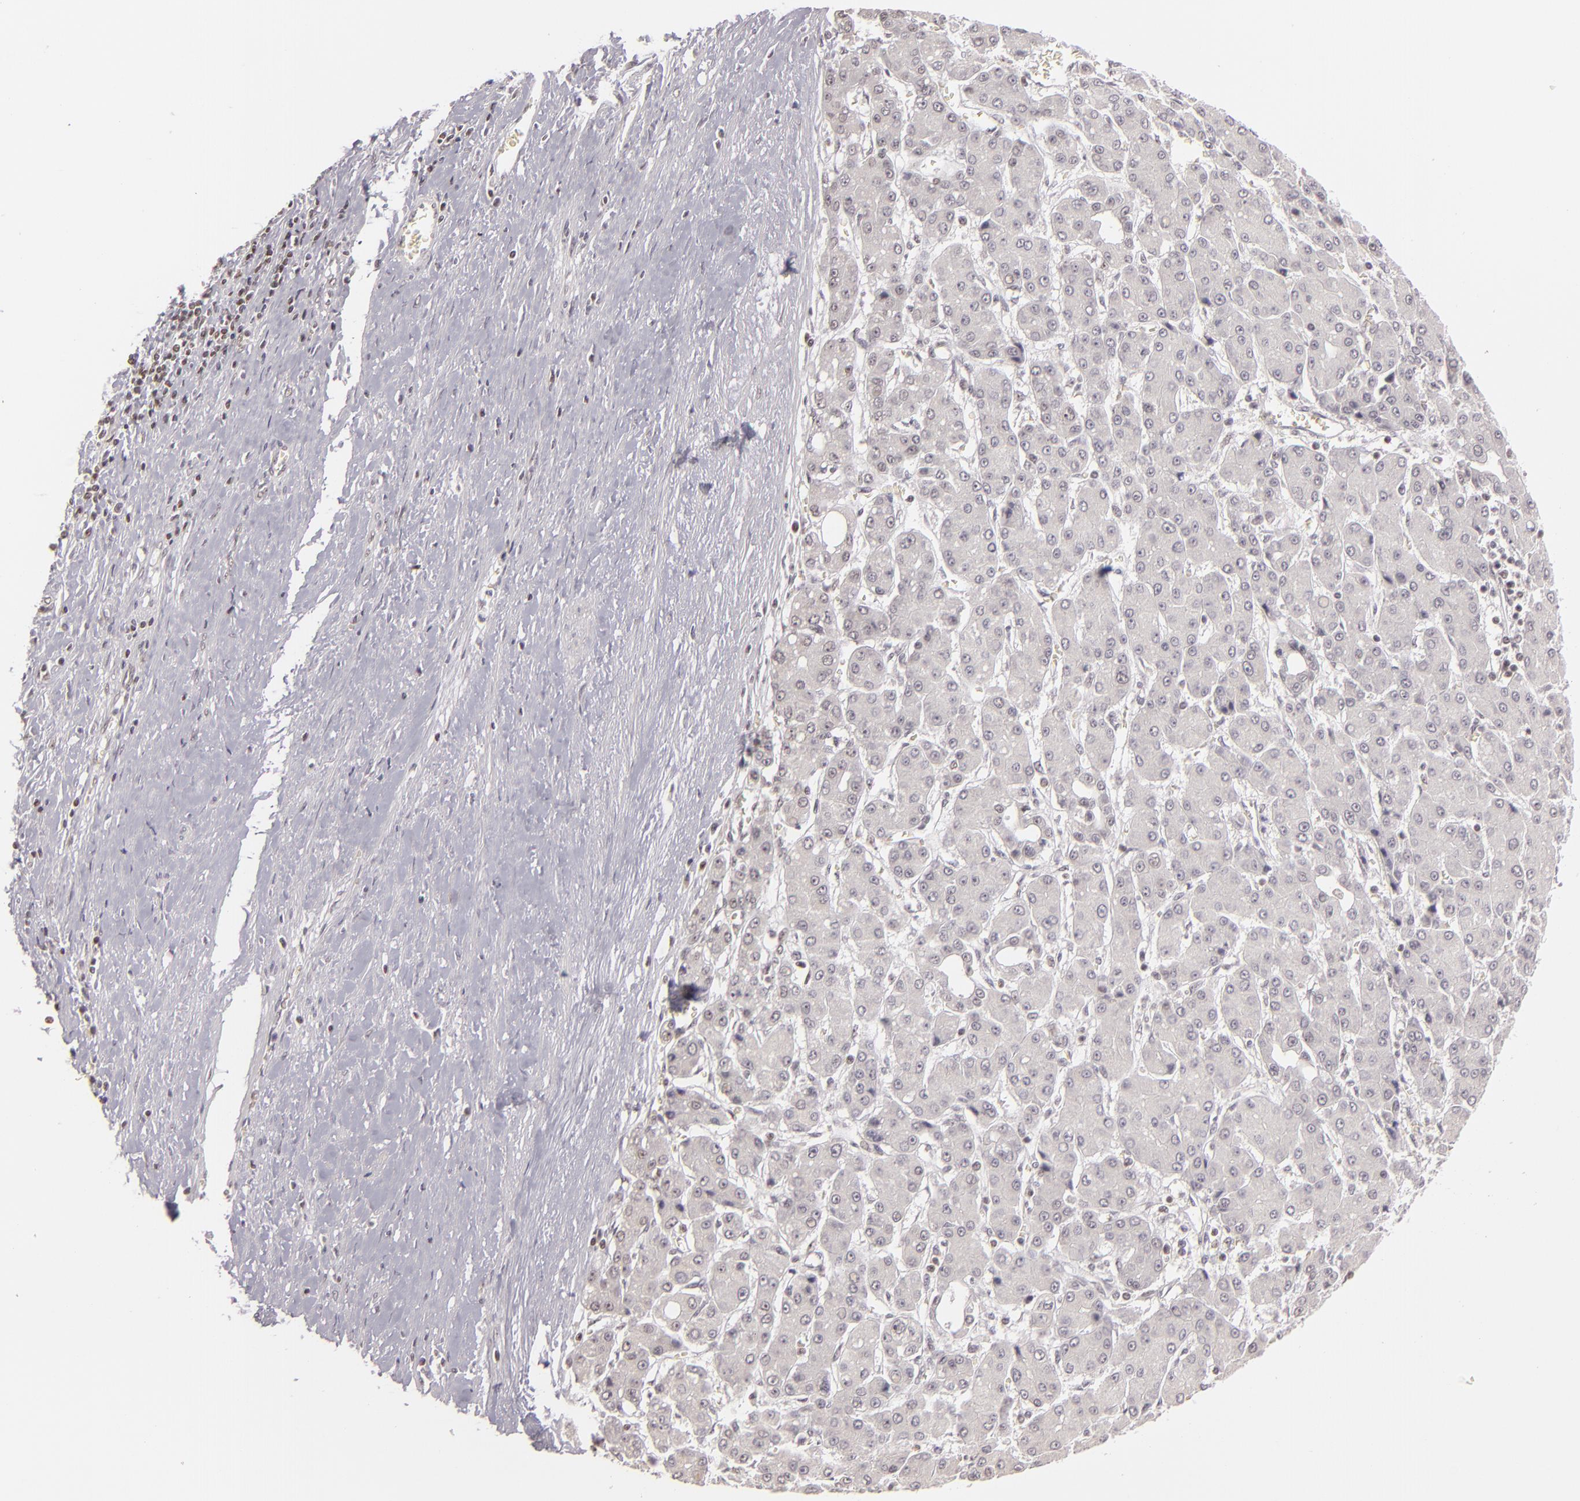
{"staining": {"intensity": "negative", "quantity": "none", "location": "none"}, "tissue": "liver cancer", "cell_type": "Tumor cells", "image_type": "cancer", "snomed": [{"axis": "morphology", "description": "Carcinoma, Hepatocellular, NOS"}, {"axis": "topography", "description": "Liver"}], "caption": "Immunohistochemistry histopathology image of neoplastic tissue: liver cancer stained with DAB displays no significant protein positivity in tumor cells.", "gene": "DAXX", "patient": {"sex": "male", "age": 69}}